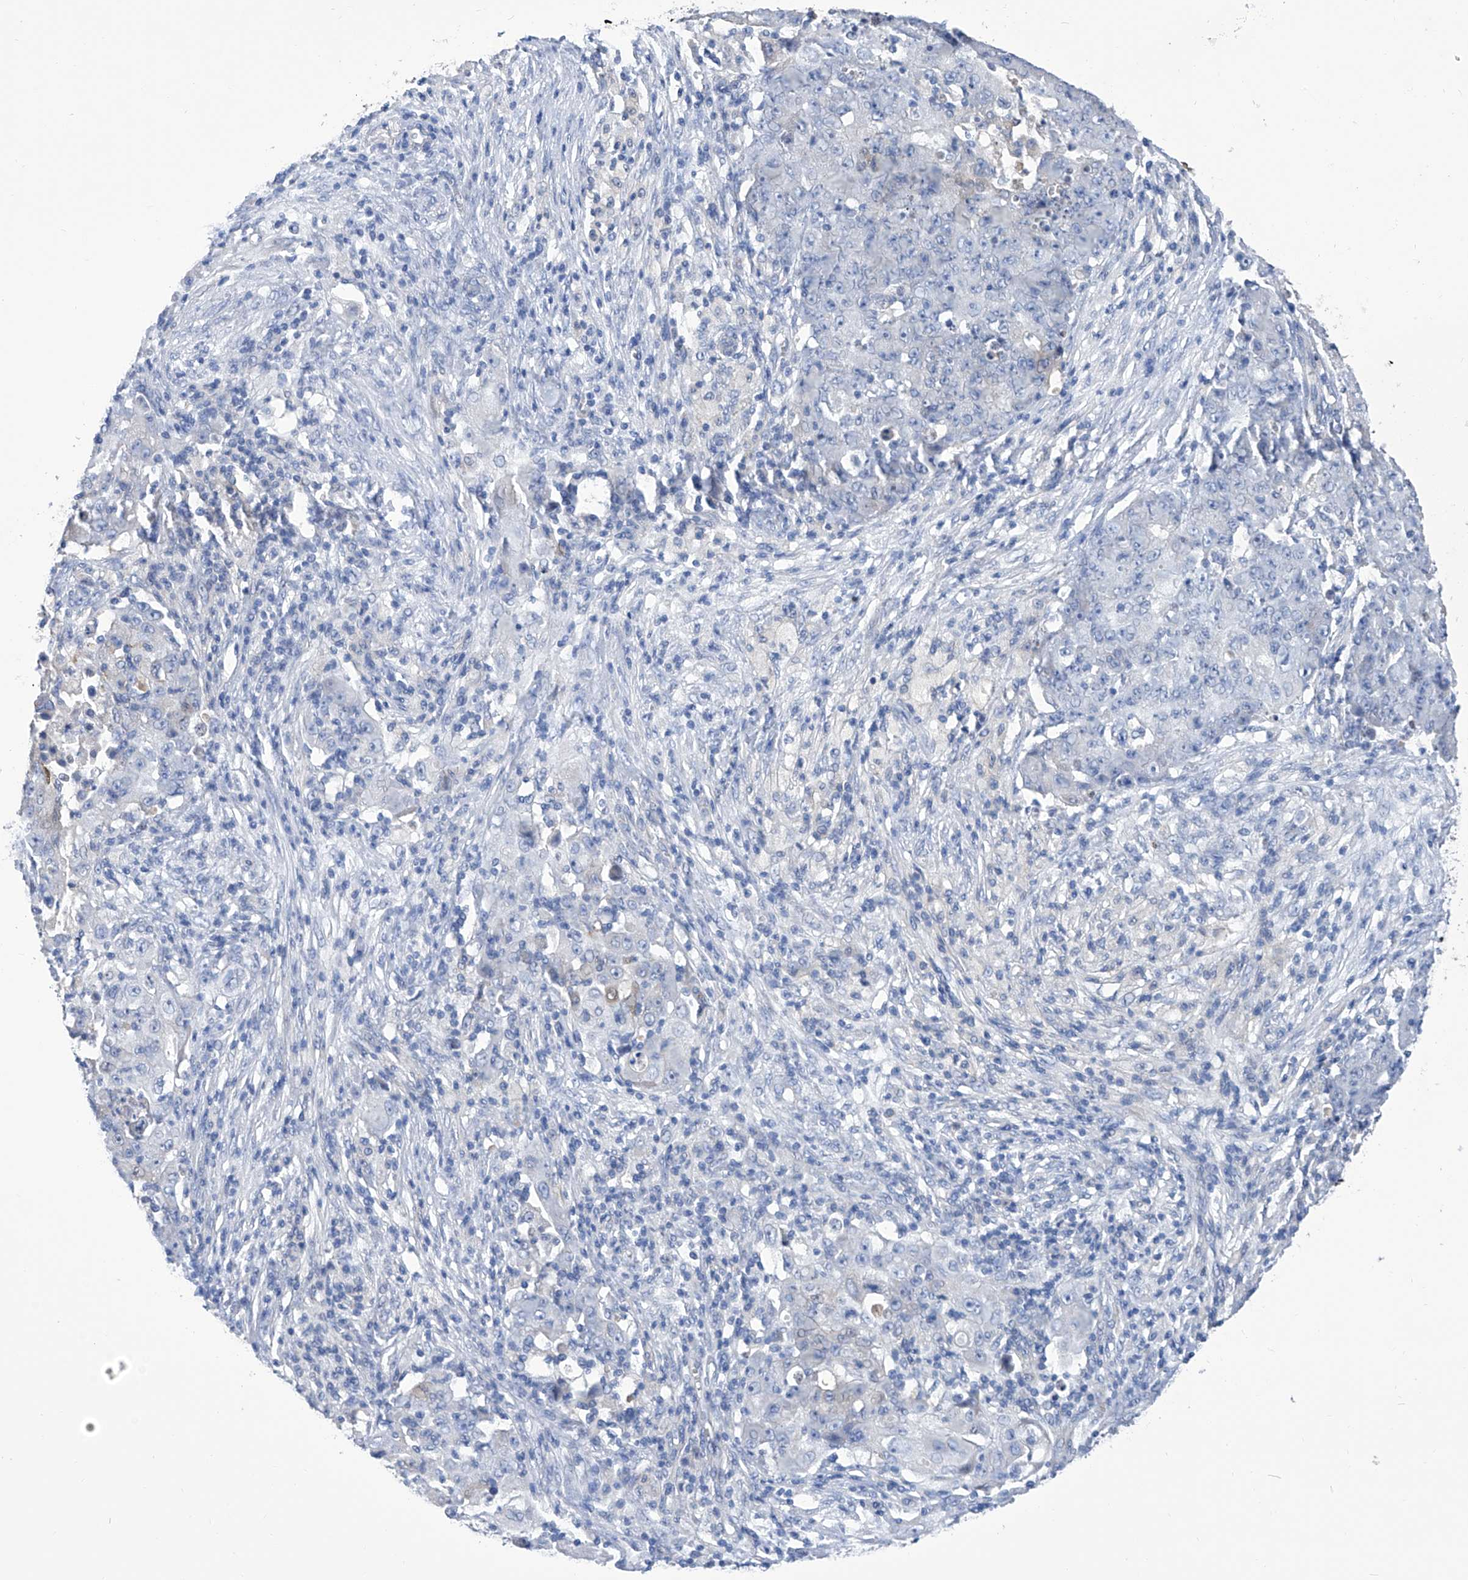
{"staining": {"intensity": "negative", "quantity": "none", "location": "none"}, "tissue": "ovarian cancer", "cell_type": "Tumor cells", "image_type": "cancer", "snomed": [{"axis": "morphology", "description": "Carcinoma, endometroid"}, {"axis": "topography", "description": "Ovary"}], "caption": "High power microscopy photomicrograph of an immunohistochemistry photomicrograph of ovarian cancer (endometroid carcinoma), revealing no significant staining in tumor cells. Brightfield microscopy of IHC stained with DAB (brown) and hematoxylin (blue), captured at high magnification.", "gene": "SMS", "patient": {"sex": "female", "age": 42}}